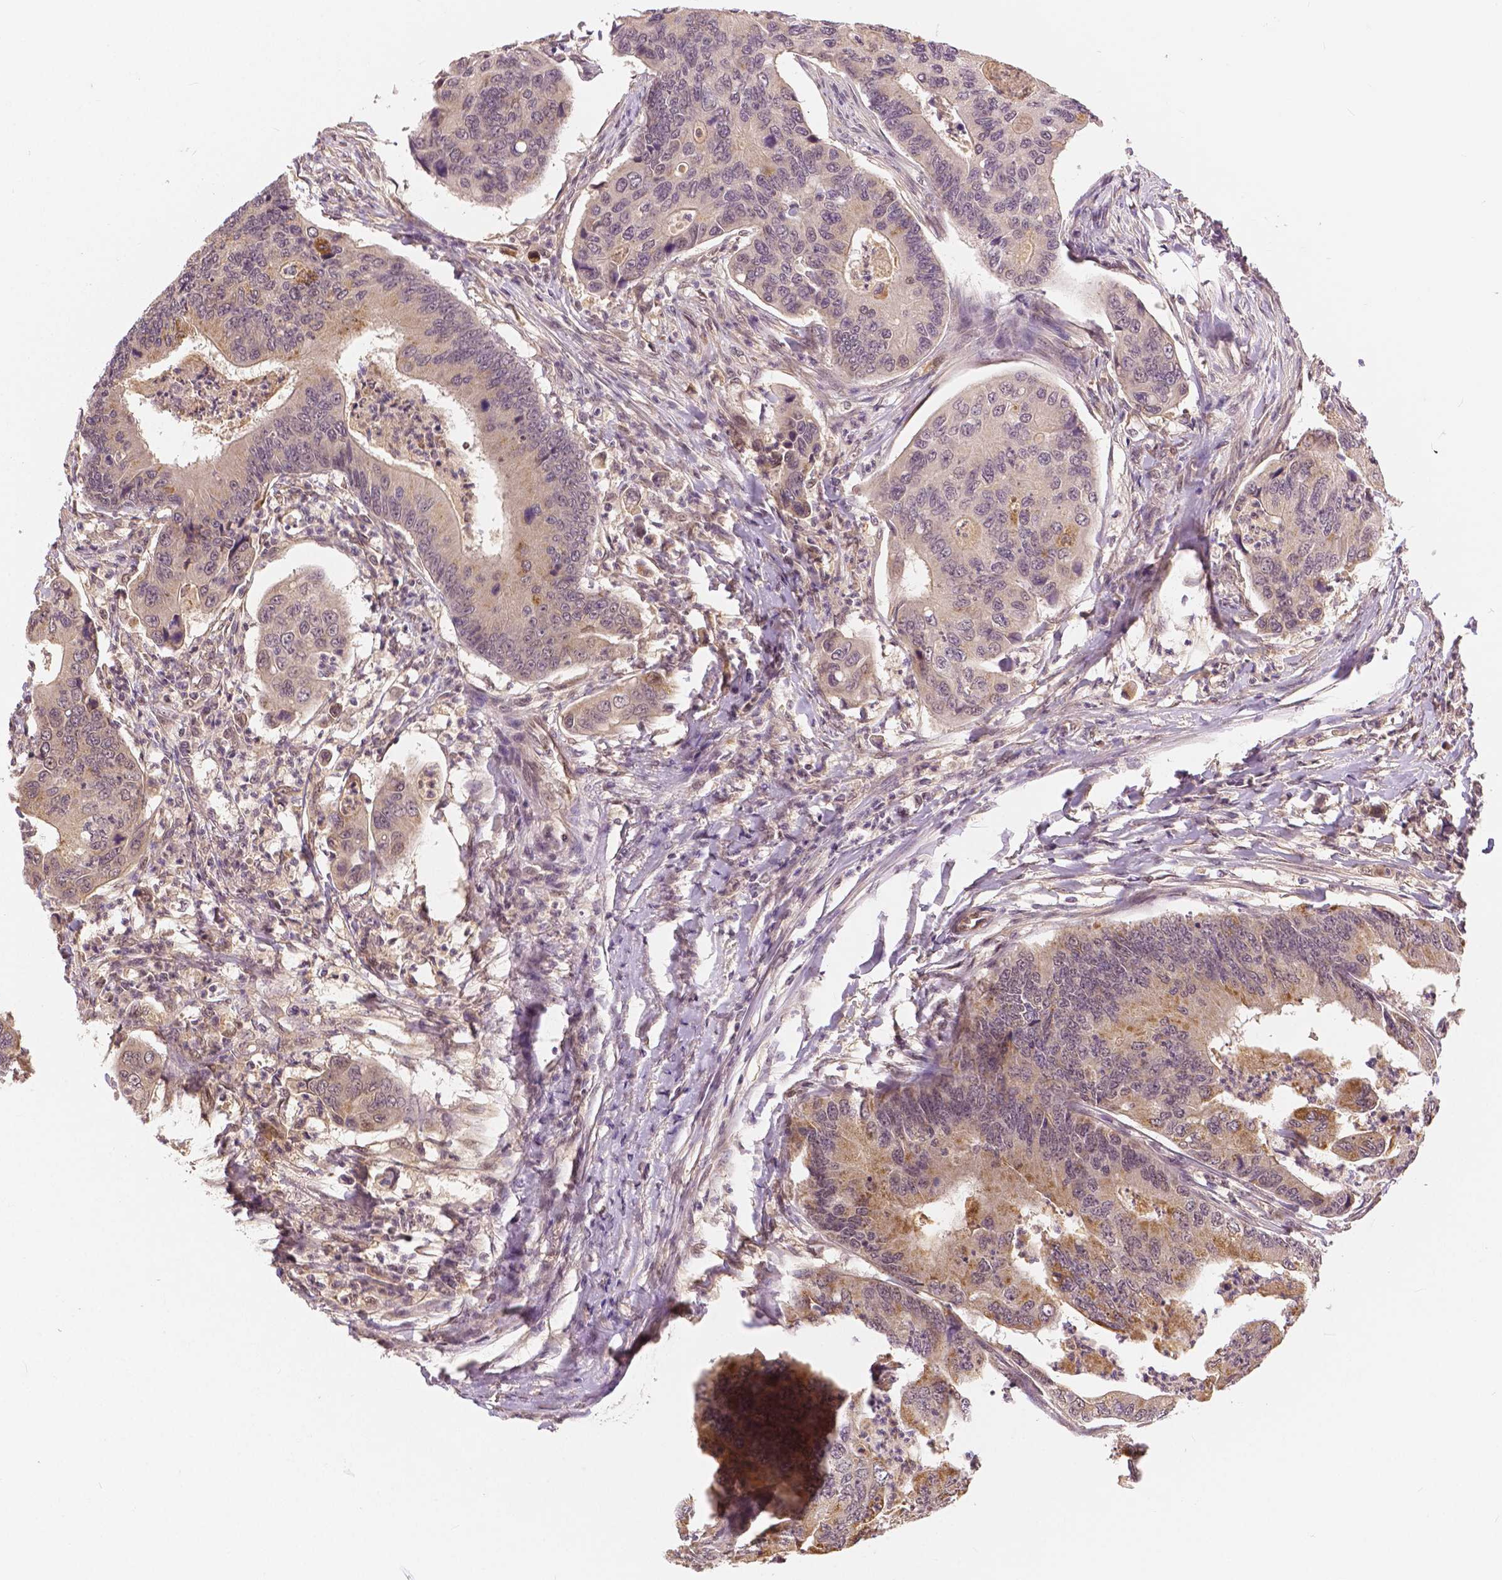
{"staining": {"intensity": "moderate", "quantity": "<25%", "location": "cytoplasmic/membranous"}, "tissue": "colorectal cancer", "cell_type": "Tumor cells", "image_type": "cancer", "snomed": [{"axis": "morphology", "description": "Adenocarcinoma, NOS"}, {"axis": "topography", "description": "Colon"}], "caption": "Protein staining of colorectal cancer tissue exhibits moderate cytoplasmic/membranous positivity in about <25% of tumor cells.", "gene": "MAP1LC3B", "patient": {"sex": "female", "age": 67}}